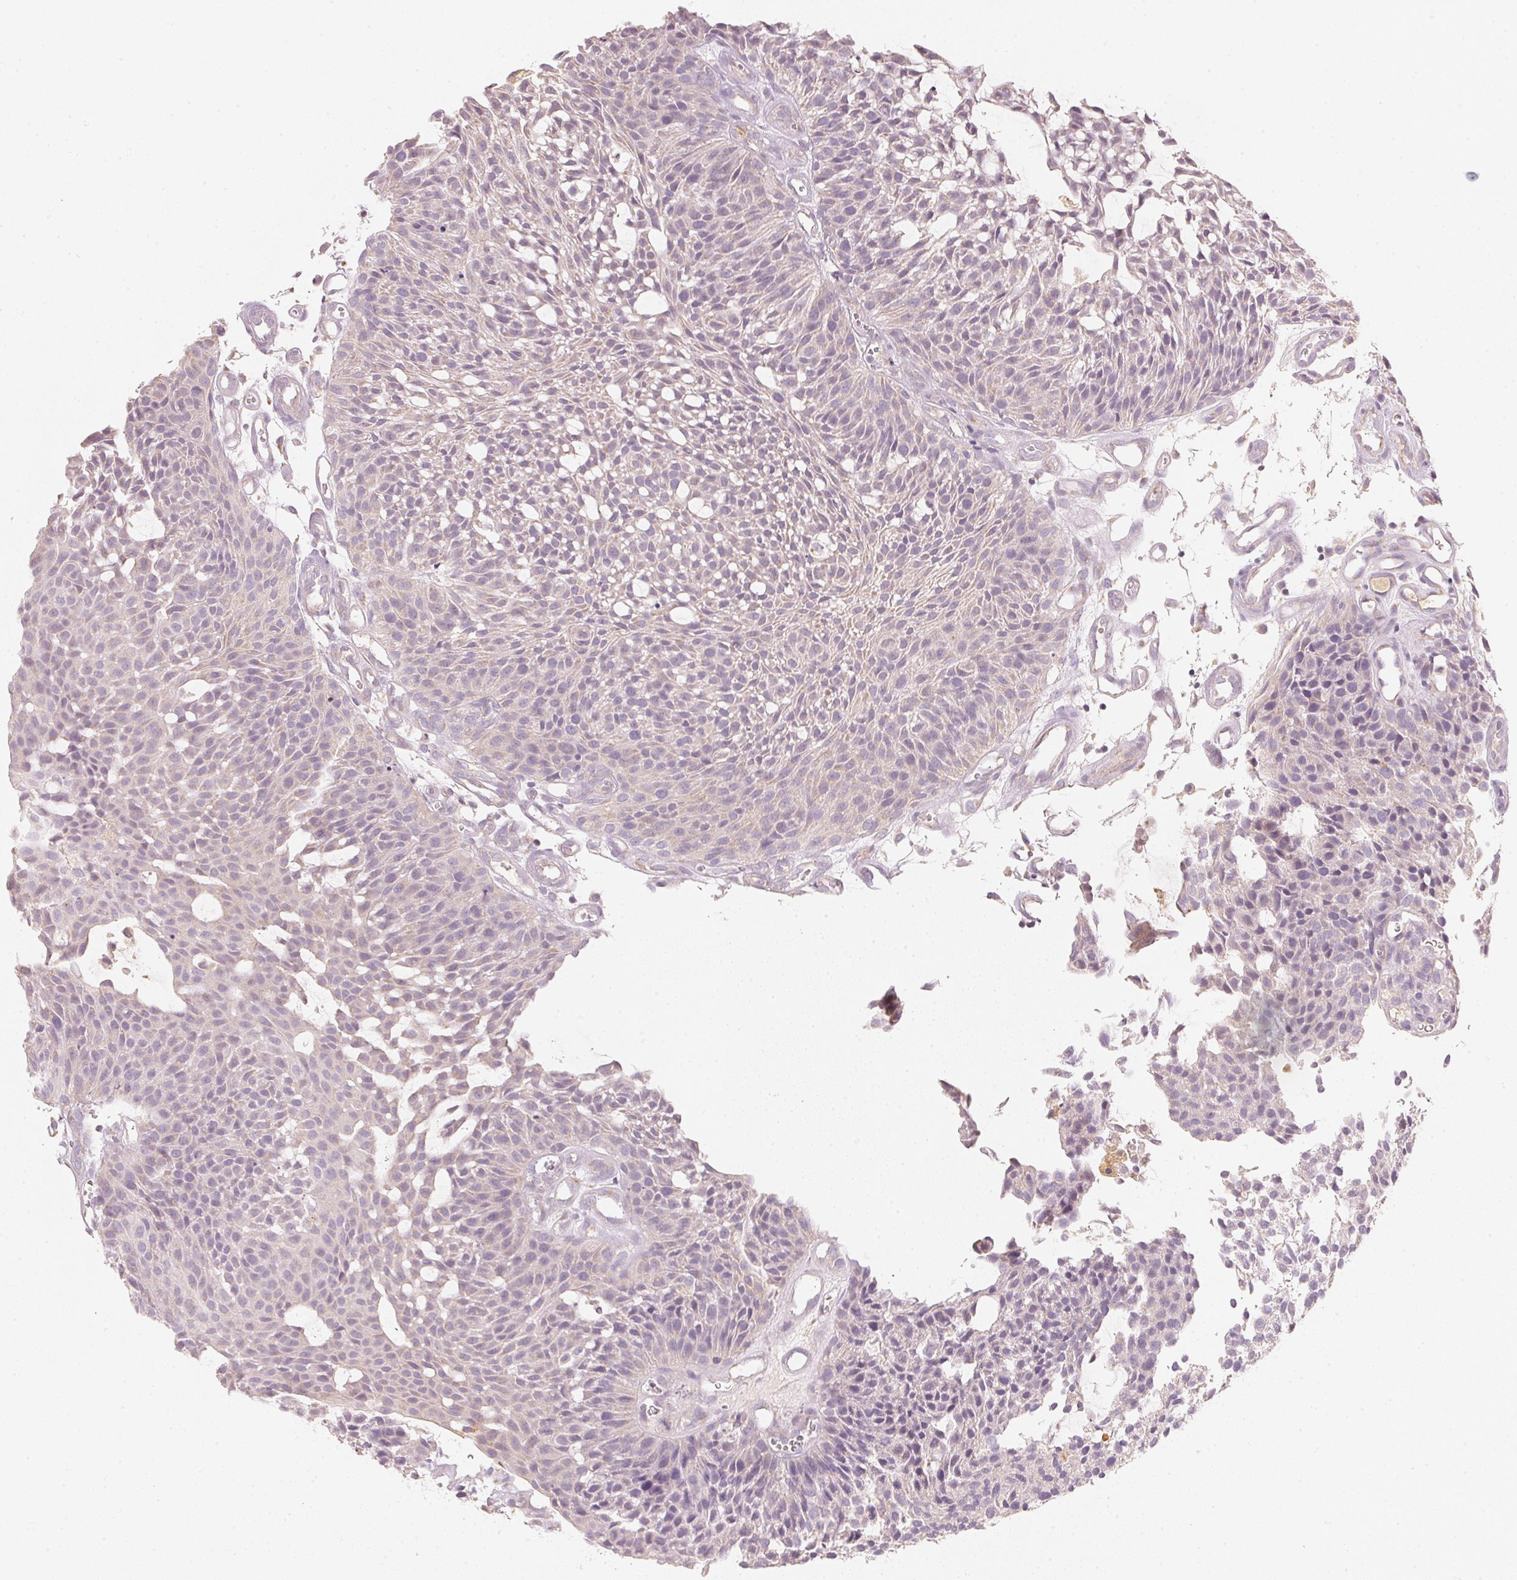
{"staining": {"intensity": "negative", "quantity": "none", "location": "none"}, "tissue": "urothelial cancer", "cell_type": "Tumor cells", "image_type": "cancer", "snomed": [{"axis": "morphology", "description": "Urothelial carcinoma, NOS"}, {"axis": "topography", "description": "Urinary bladder"}], "caption": "IHC micrograph of human urothelial cancer stained for a protein (brown), which shows no expression in tumor cells.", "gene": "RMDN2", "patient": {"sex": "male", "age": 84}}